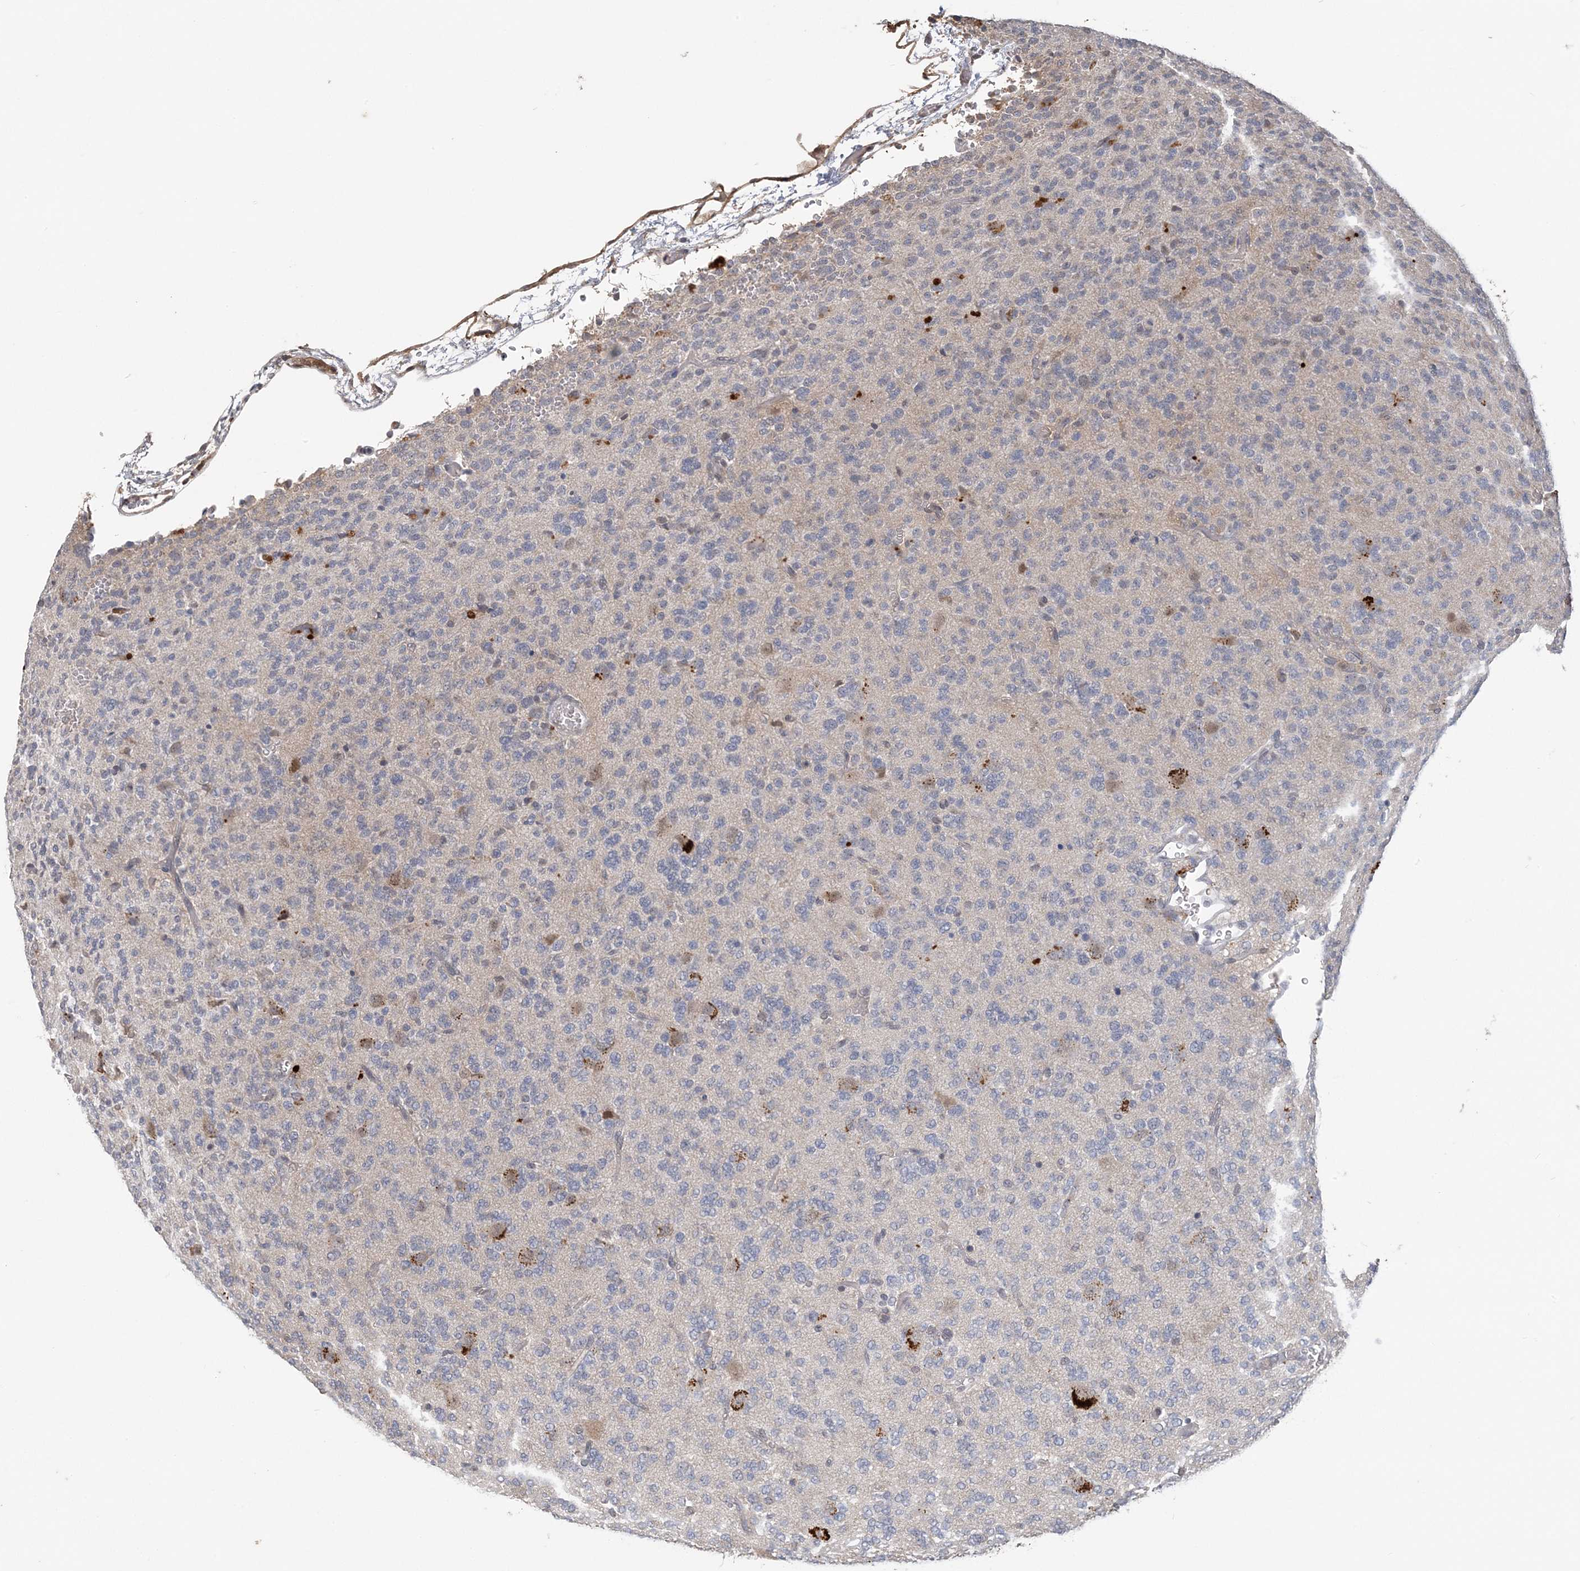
{"staining": {"intensity": "negative", "quantity": "none", "location": "none"}, "tissue": "glioma", "cell_type": "Tumor cells", "image_type": "cancer", "snomed": [{"axis": "morphology", "description": "Glioma, malignant, Low grade"}, {"axis": "topography", "description": "Brain"}], "caption": "An IHC histopathology image of malignant low-grade glioma is shown. There is no staining in tumor cells of malignant low-grade glioma.", "gene": "ZBTB7A", "patient": {"sex": "male", "age": 38}}